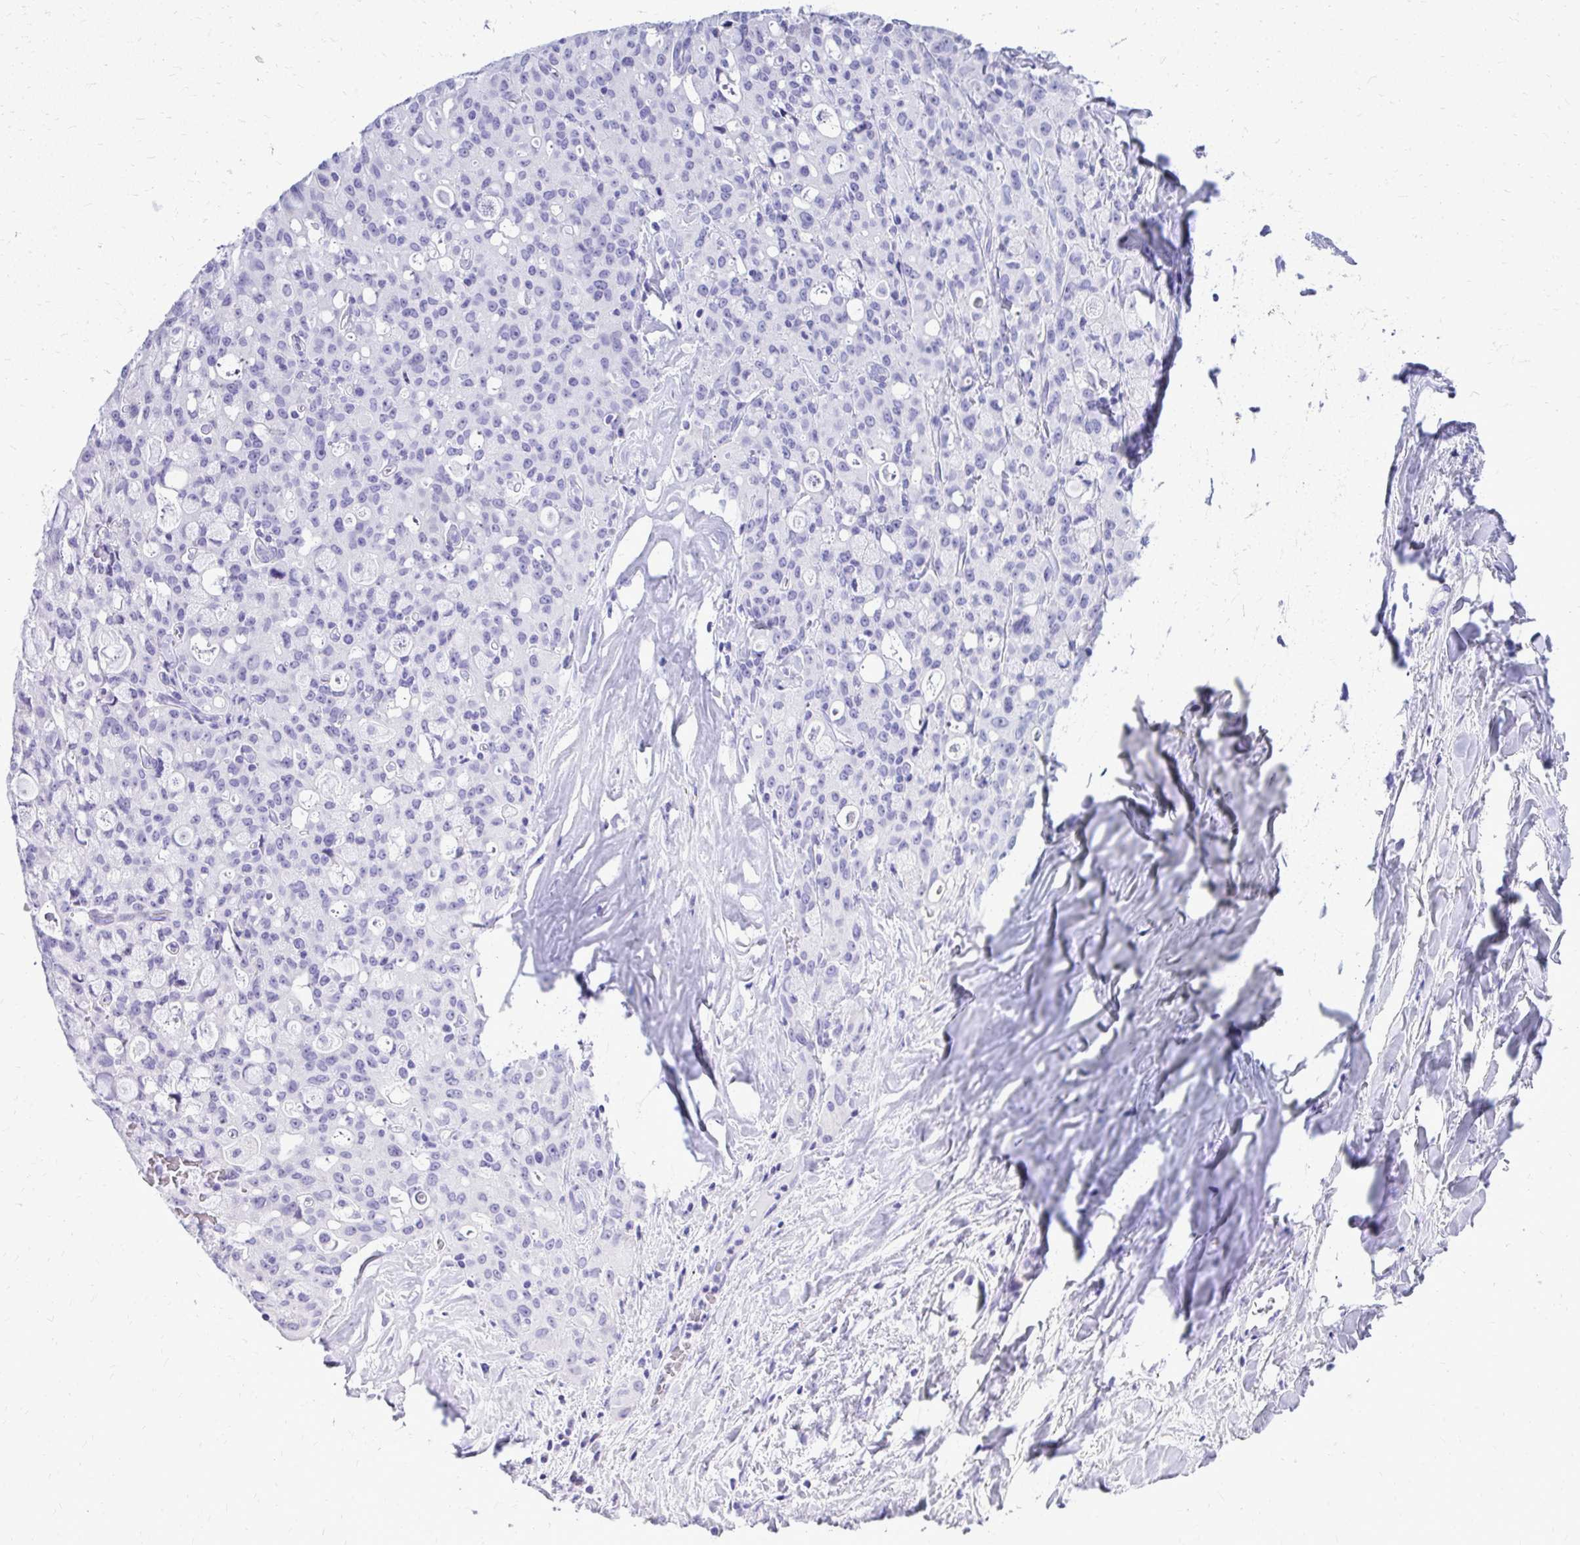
{"staining": {"intensity": "negative", "quantity": "none", "location": "none"}, "tissue": "lung cancer", "cell_type": "Tumor cells", "image_type": "cancer", "snomed": [{"axis": "morphology", "description": "Adenocarcinoma, NOS"}, {"axis": "topography", "description": "Lung"}], "caption": "IHC of lung adenocarcinoma displays no positivity in tumor cells.", "gene": "RALYL", "patient": {"sex": "female", "age": 44}}